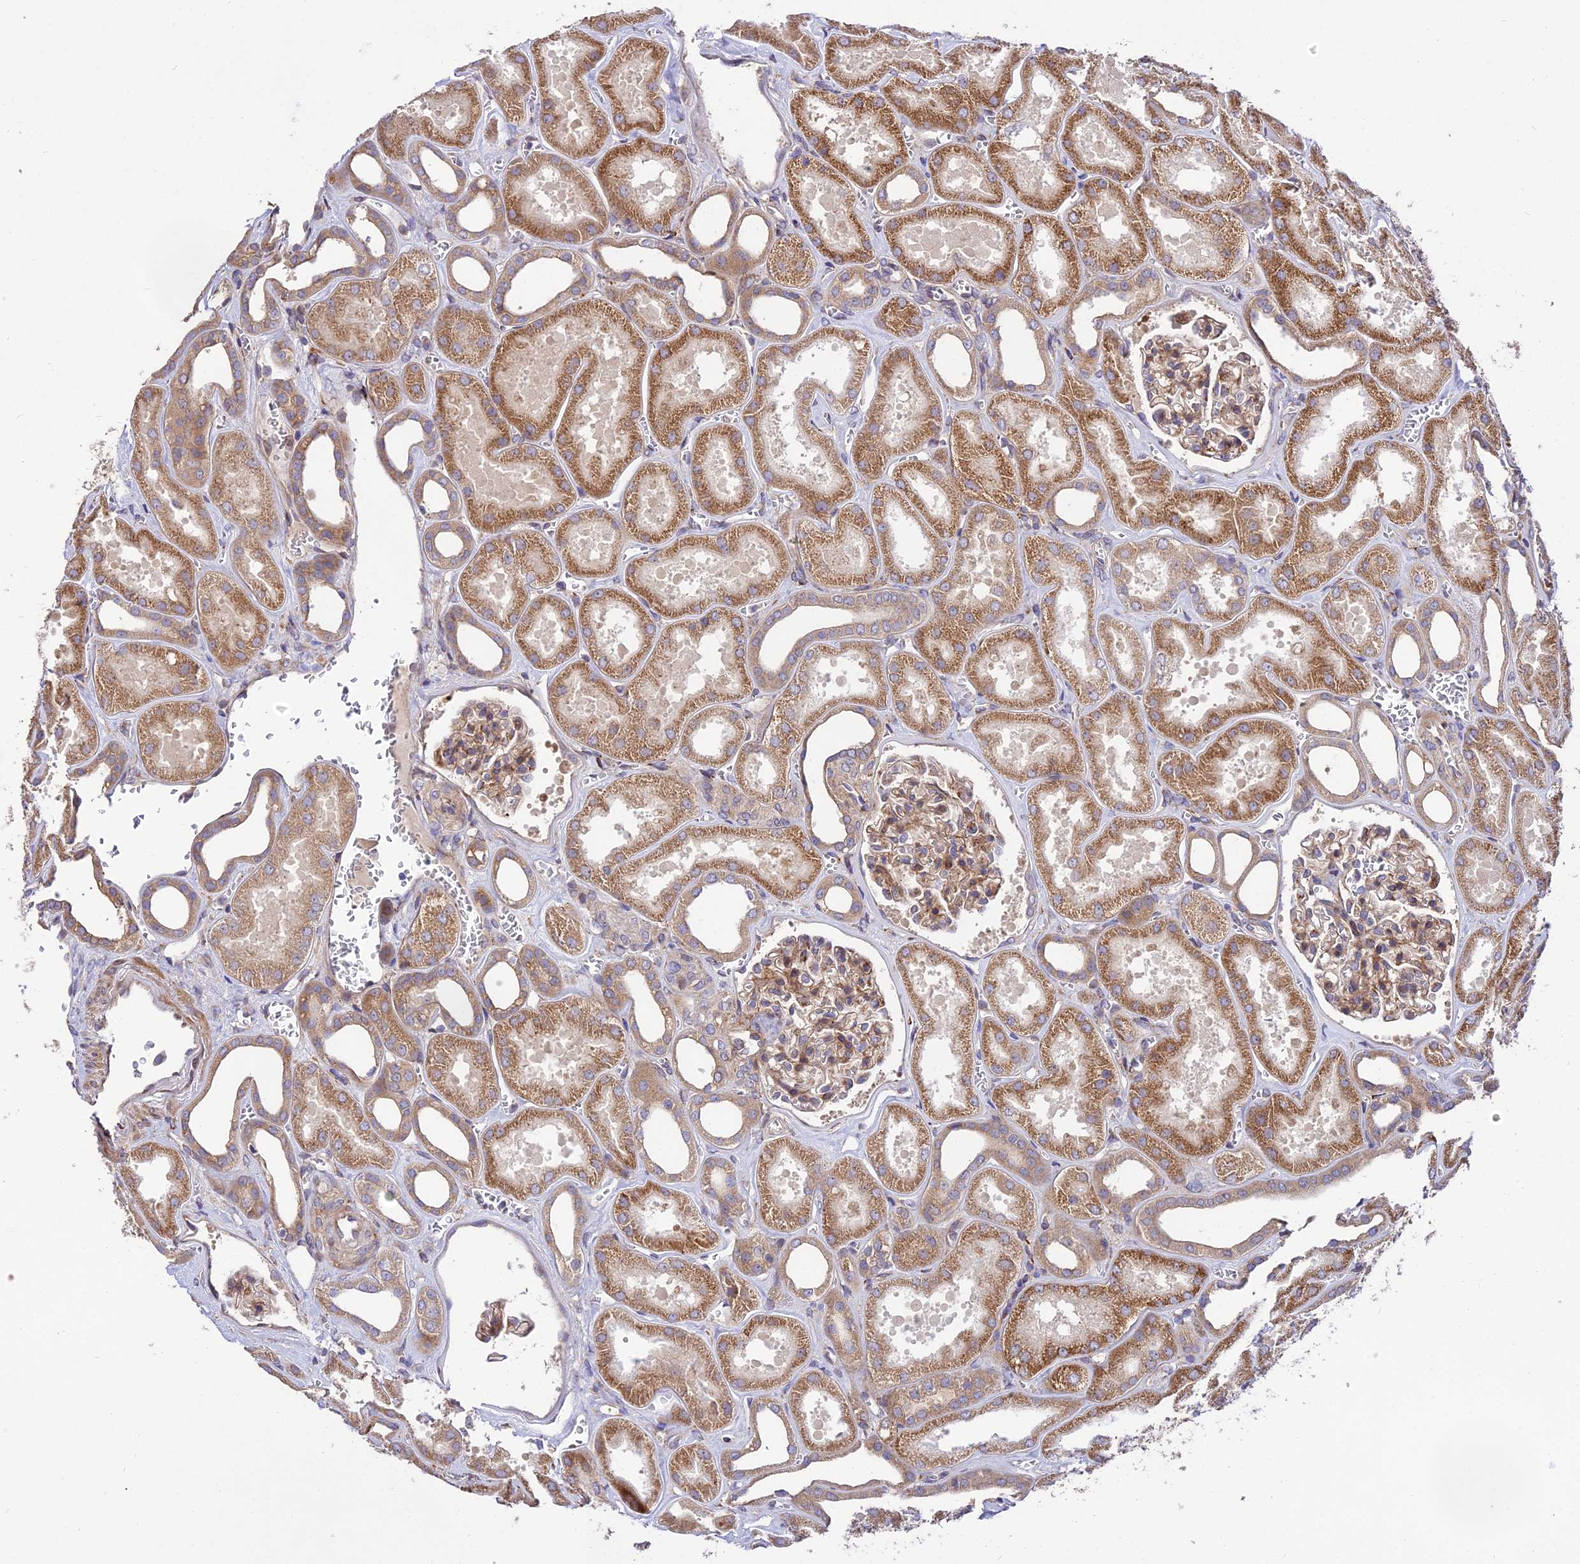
{"staining": {"intensity": "moderate", "quantity": ">75%", "location": "cytoplasmic/membranous"}, "tissue": "kidney", "cell_type": "Cells in glomeruli", "image_type": "normal", "snomed": [{"axis": "morphology", "description": "Normal tissue, NOS"}, {"axis": "morphology", "description": "Adenocarcinoma, NOS"}, {"axis": "topography", "description": "Kidney"}], "caption": "The image displays staining of normal kidney, revealing moderate cytoplasmic/membranous protein positivity (brown color) within cells in glomeruli.", "gene": "ROCK1", "patient": {"sex": "female", "age": 68}}